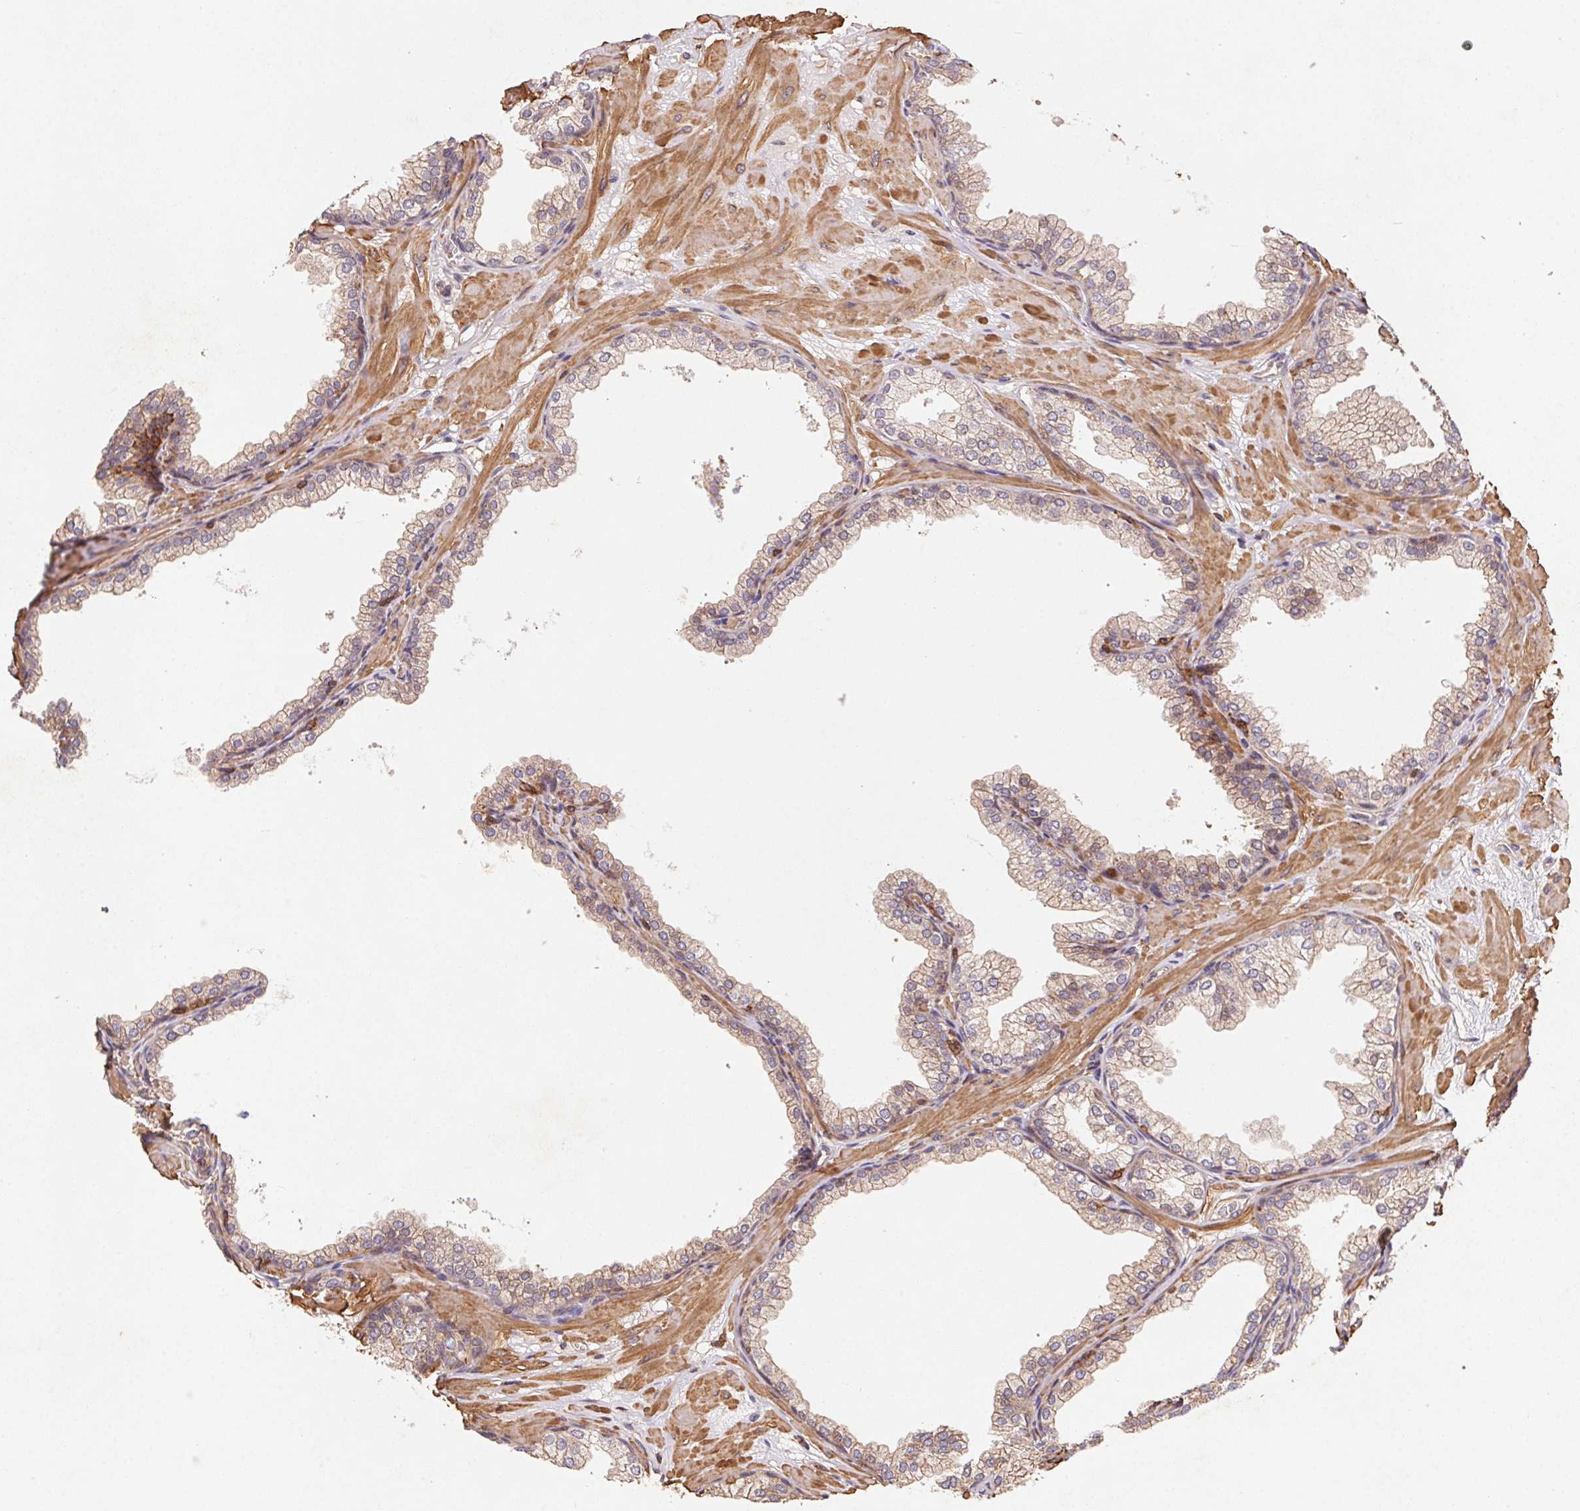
{"staining": {"intensity": "weak", "quantity": "25%-75%", "location": "cytoplasmic/membranous"}, "tissue": "prostate", "cell_type": "Glandular cells", "image_type": "normal", "snomed": [{"axis": "morphology", "description": "Normal tissue, NOS"}, {"axis": "topography", "description": "Prostate"}], "caption": "High-power microscopy captured an immunohistochemistry micrograph of normal prostate, revealing weak cytoplasmic/membranous positivity in approximately 25%-75% of glandular cells. The staining was performed using DAB to visualize the protein expression in brown, while the nuclei were stained in blue with hematoxylin (Magnification: 20x).", "gene": "ATG10", "patient": {"sex": "male", "age": 37}}